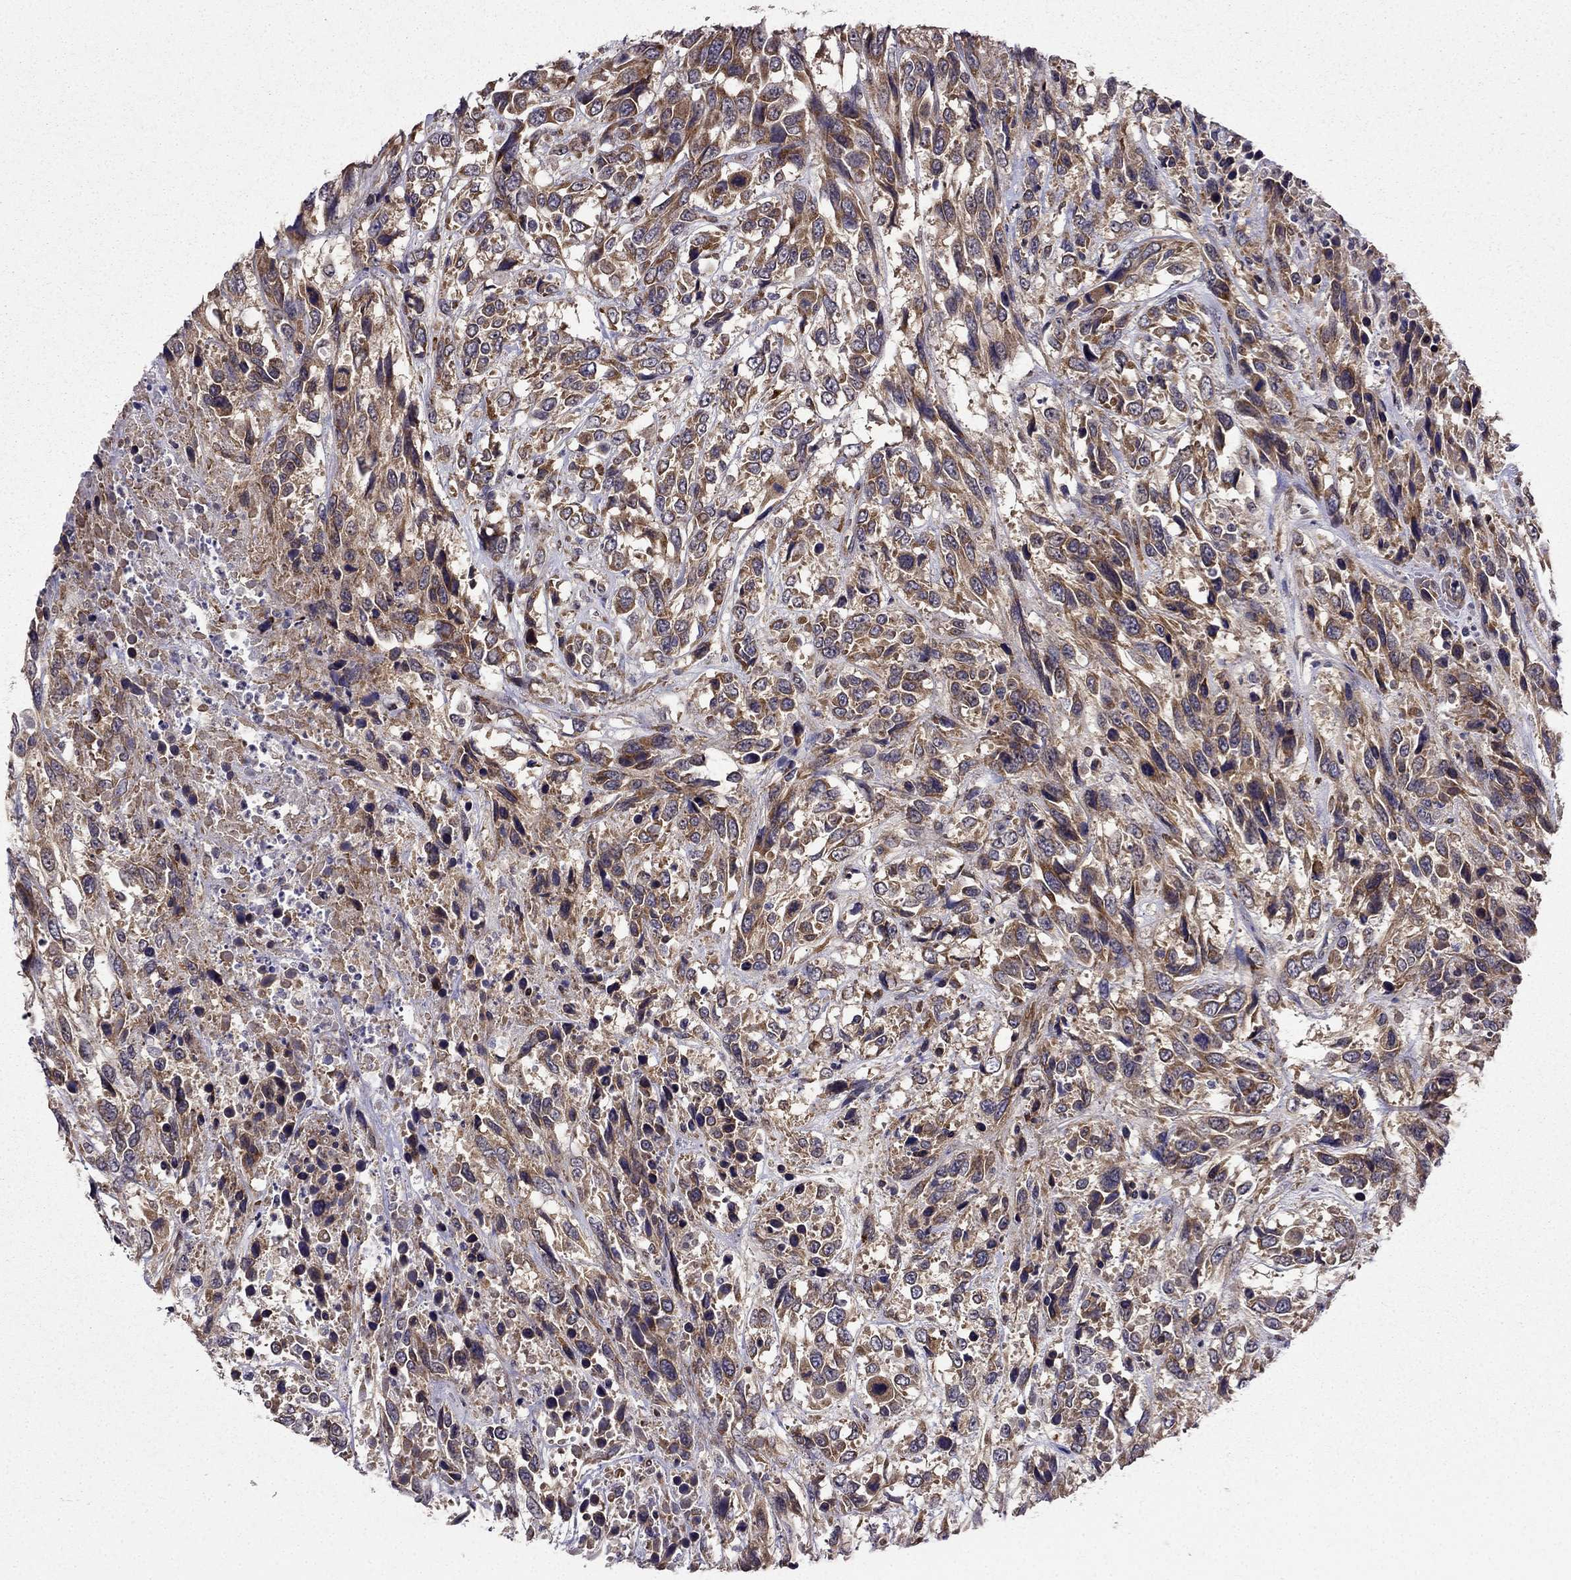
{"staining": {"intensity": "moderate", "quantity": "25%-75%", "location": "cytoplasmic/membranous"}, "tissue": "urothelial cancer", "cell_type": "Tumor cells", "image_type": "cancer", "snomed": [{"axis": "morphology", "description": "Urothelial carcinoma, High grade"}, {"axis": "topography", "description": "Urinary bladder"}], "caption": "Protein staining by immunohistochemistry (IHC) reveals moderate cytoplasmic/membranous positivity in approximately 25%-75% of tumor cells in high-grade urothelial carcinoma.", "gene": "ARHGEF28", "patient": {"sex": "female", "age": 70}}